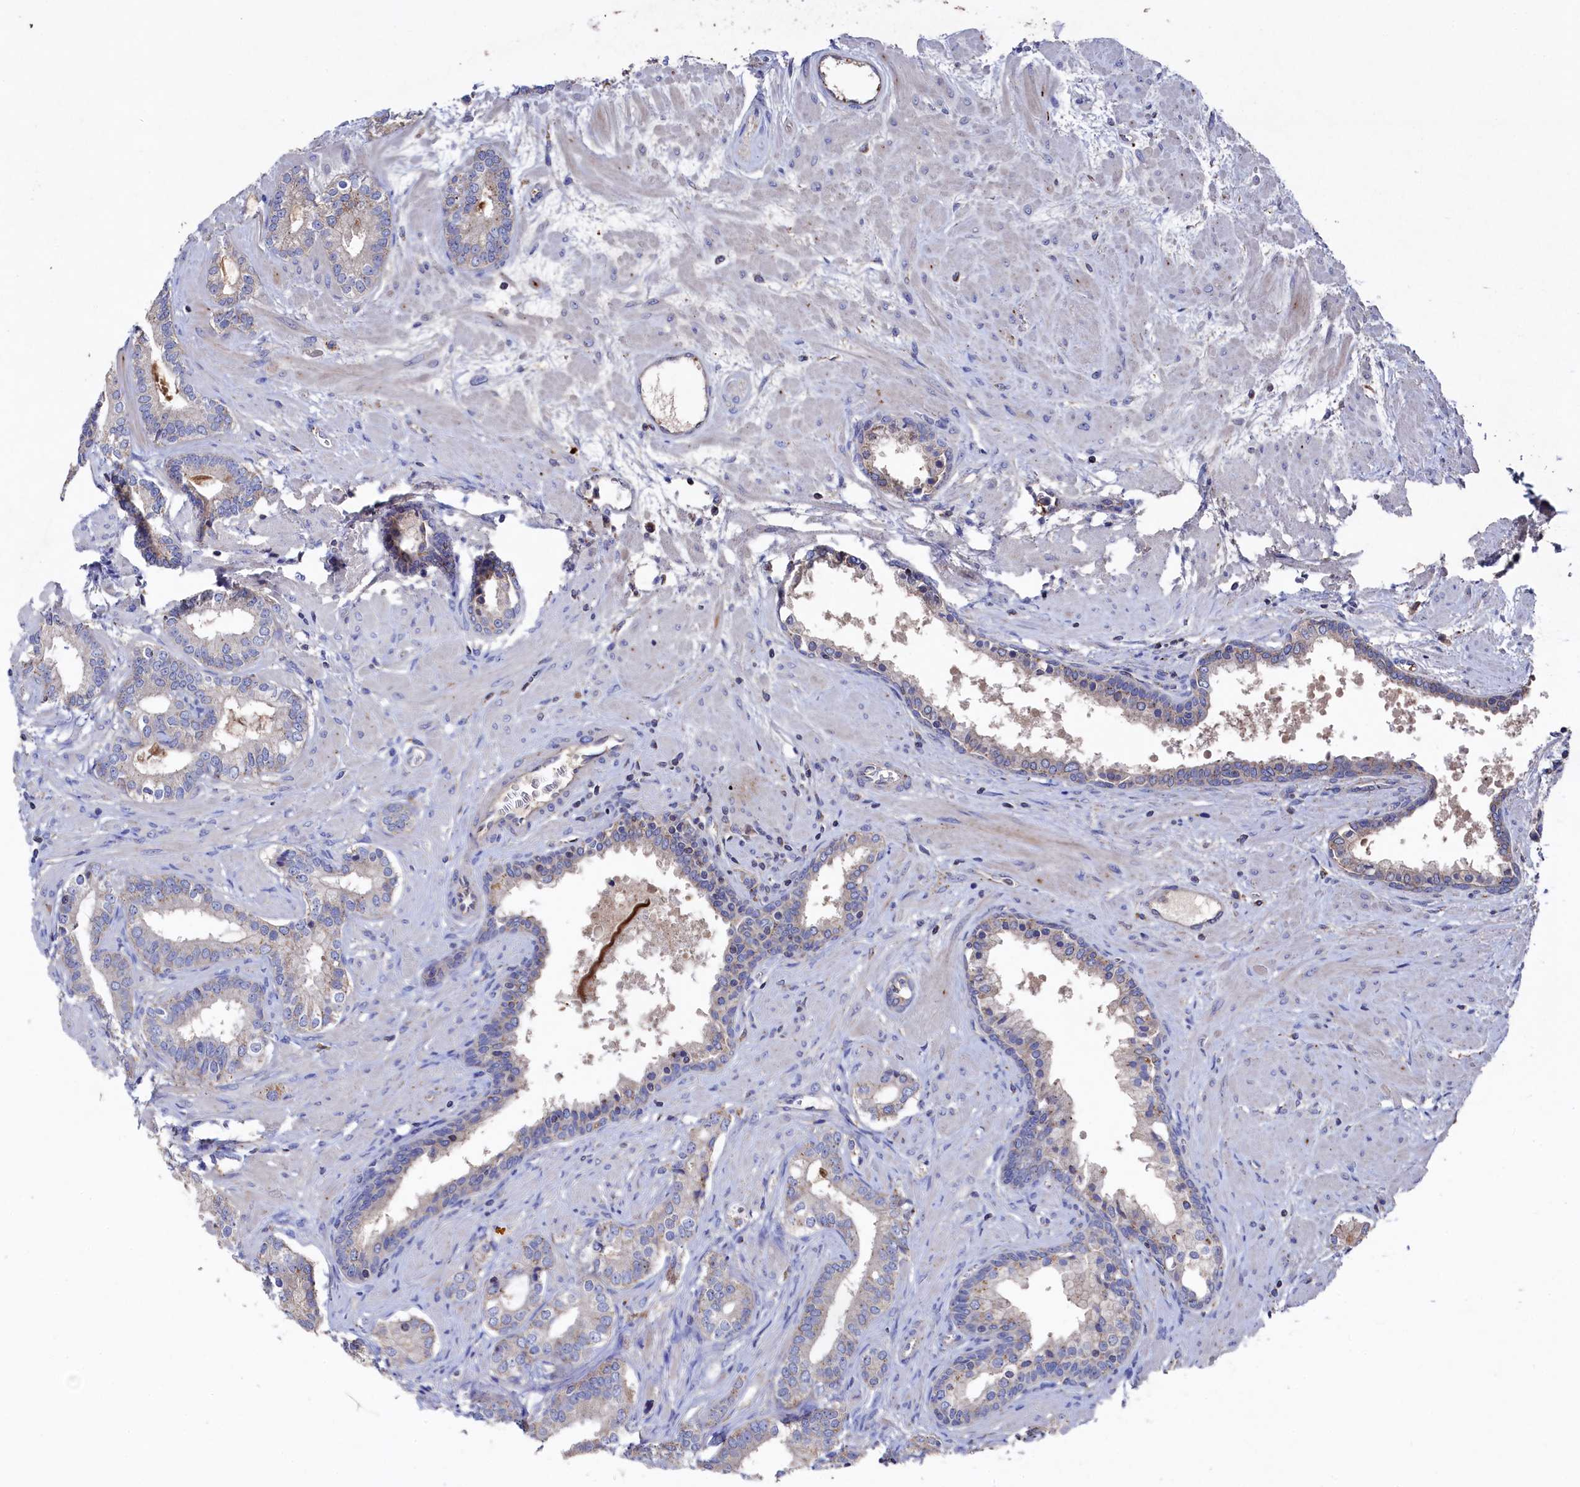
{"staining": {"intensity": "weak", "quantity": "25%-75%", "location": "cytoplasmic/membranous"}, "tissue": "prostate cancer", "cell_type": "Tumor cells", "image_type": "cancer", "snomed": [{"axis": "morphology", "description": "Adenocarcinoma, High grade"}, {"axis": "topography", "description": "Prostate"}], "caption": "There is low levels of weak cytoplasmic/membranous positivity in tumor cells of adenocarcinoma (high-grade) (prostate), as demonstrated by immunohistochemical staining (brown color).", "gene": "TK2", "patient": {"sex": "male", "age": 64}}